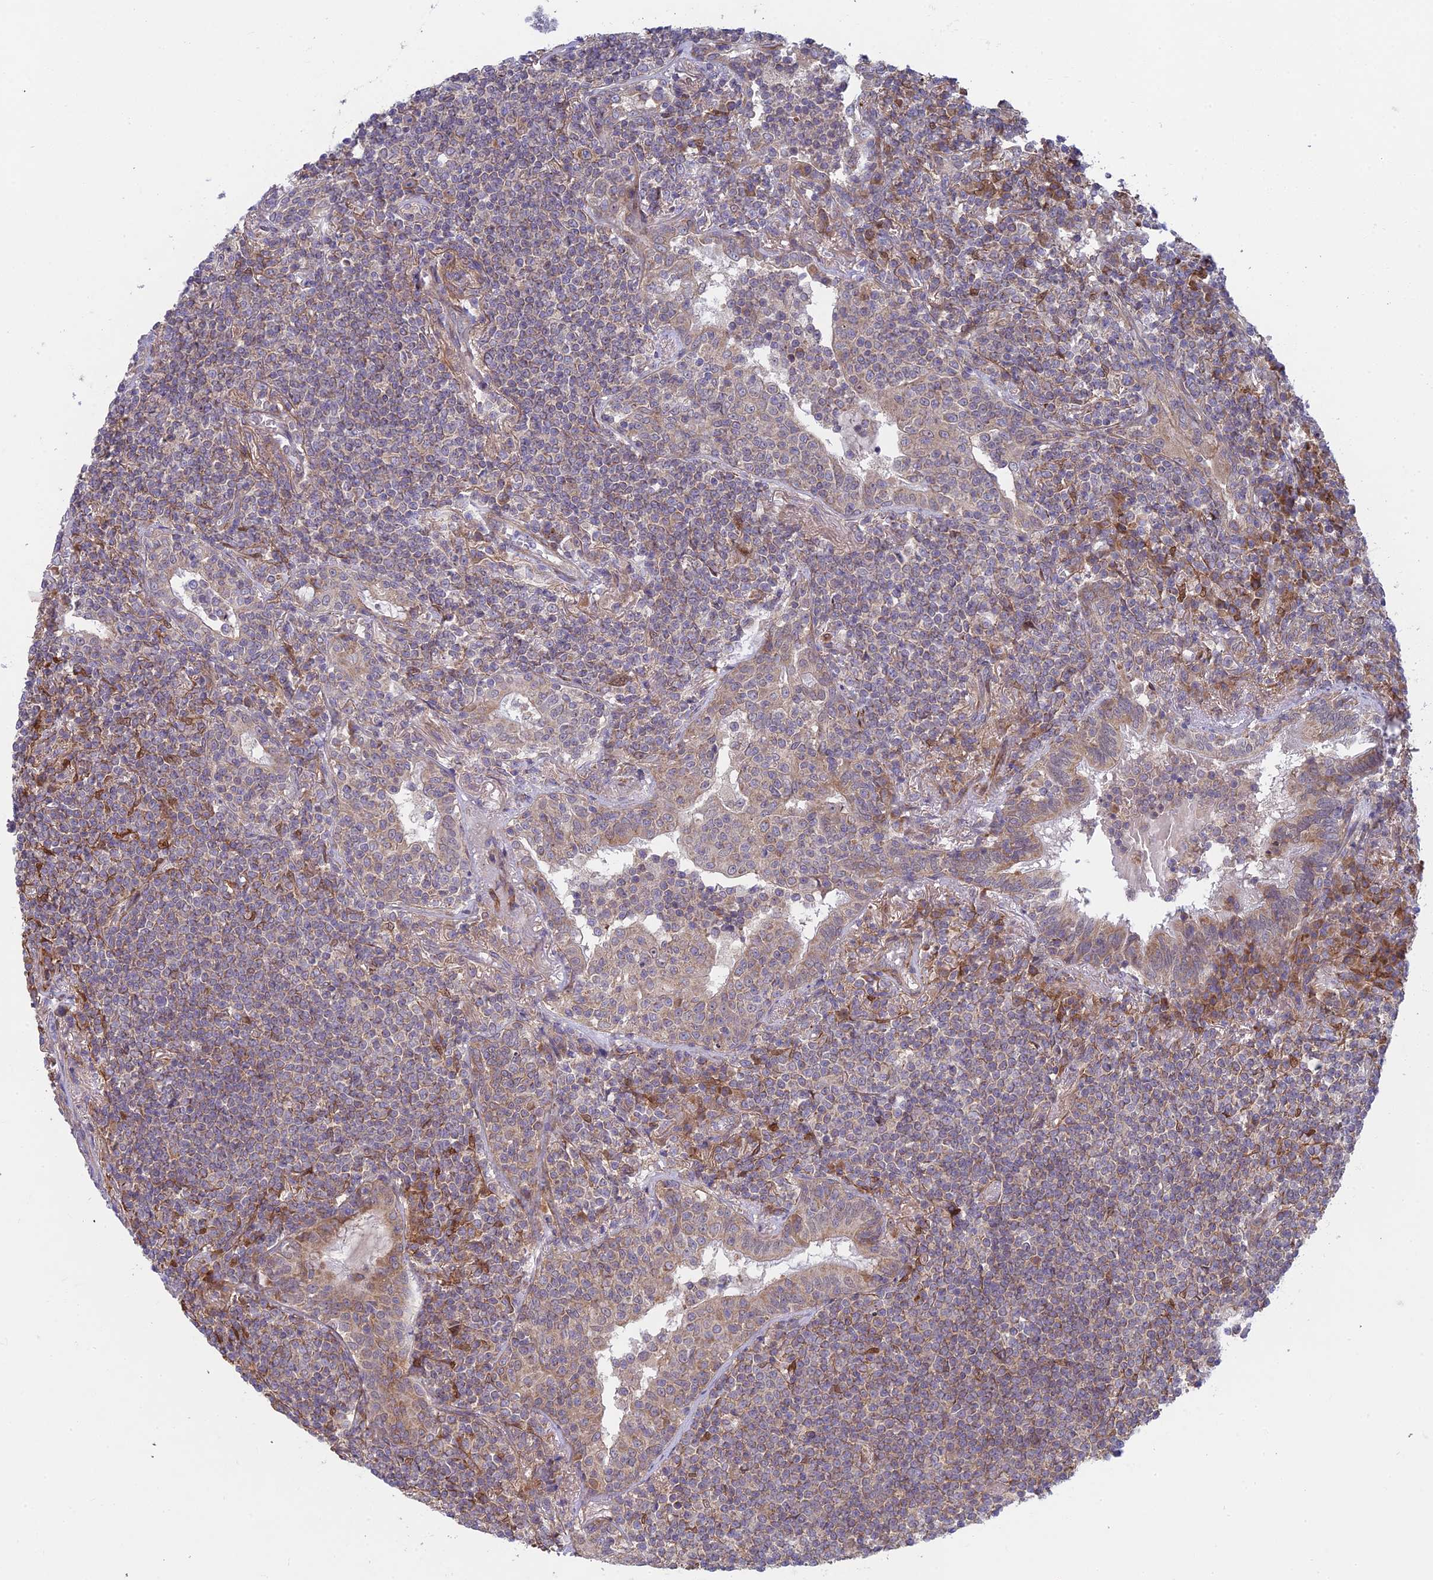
{"staining": {"intensity": "weak", "quantity": "25%-75%", "location": "cytoplasmic/membranous"}, "tissue": "lymphoma", "cell_type": "Tumor cells", "image_type": "cancer", "snomed": [{"axis": "morphology", "description": "Malignant lymphoma, non-Hodgkin's type, Low grade"}, {"axis": "topography", "description": "Lung"}], "caption": "Immunohistochemistry micrograph of human lymphoma stained for a protein (brown), which shows low levels of weak cytoplasmic/membranous positivity in about 25%-75% of tumor cells.", "gene": "INCA1", "patient": {"sex": "female", "age": 71}}